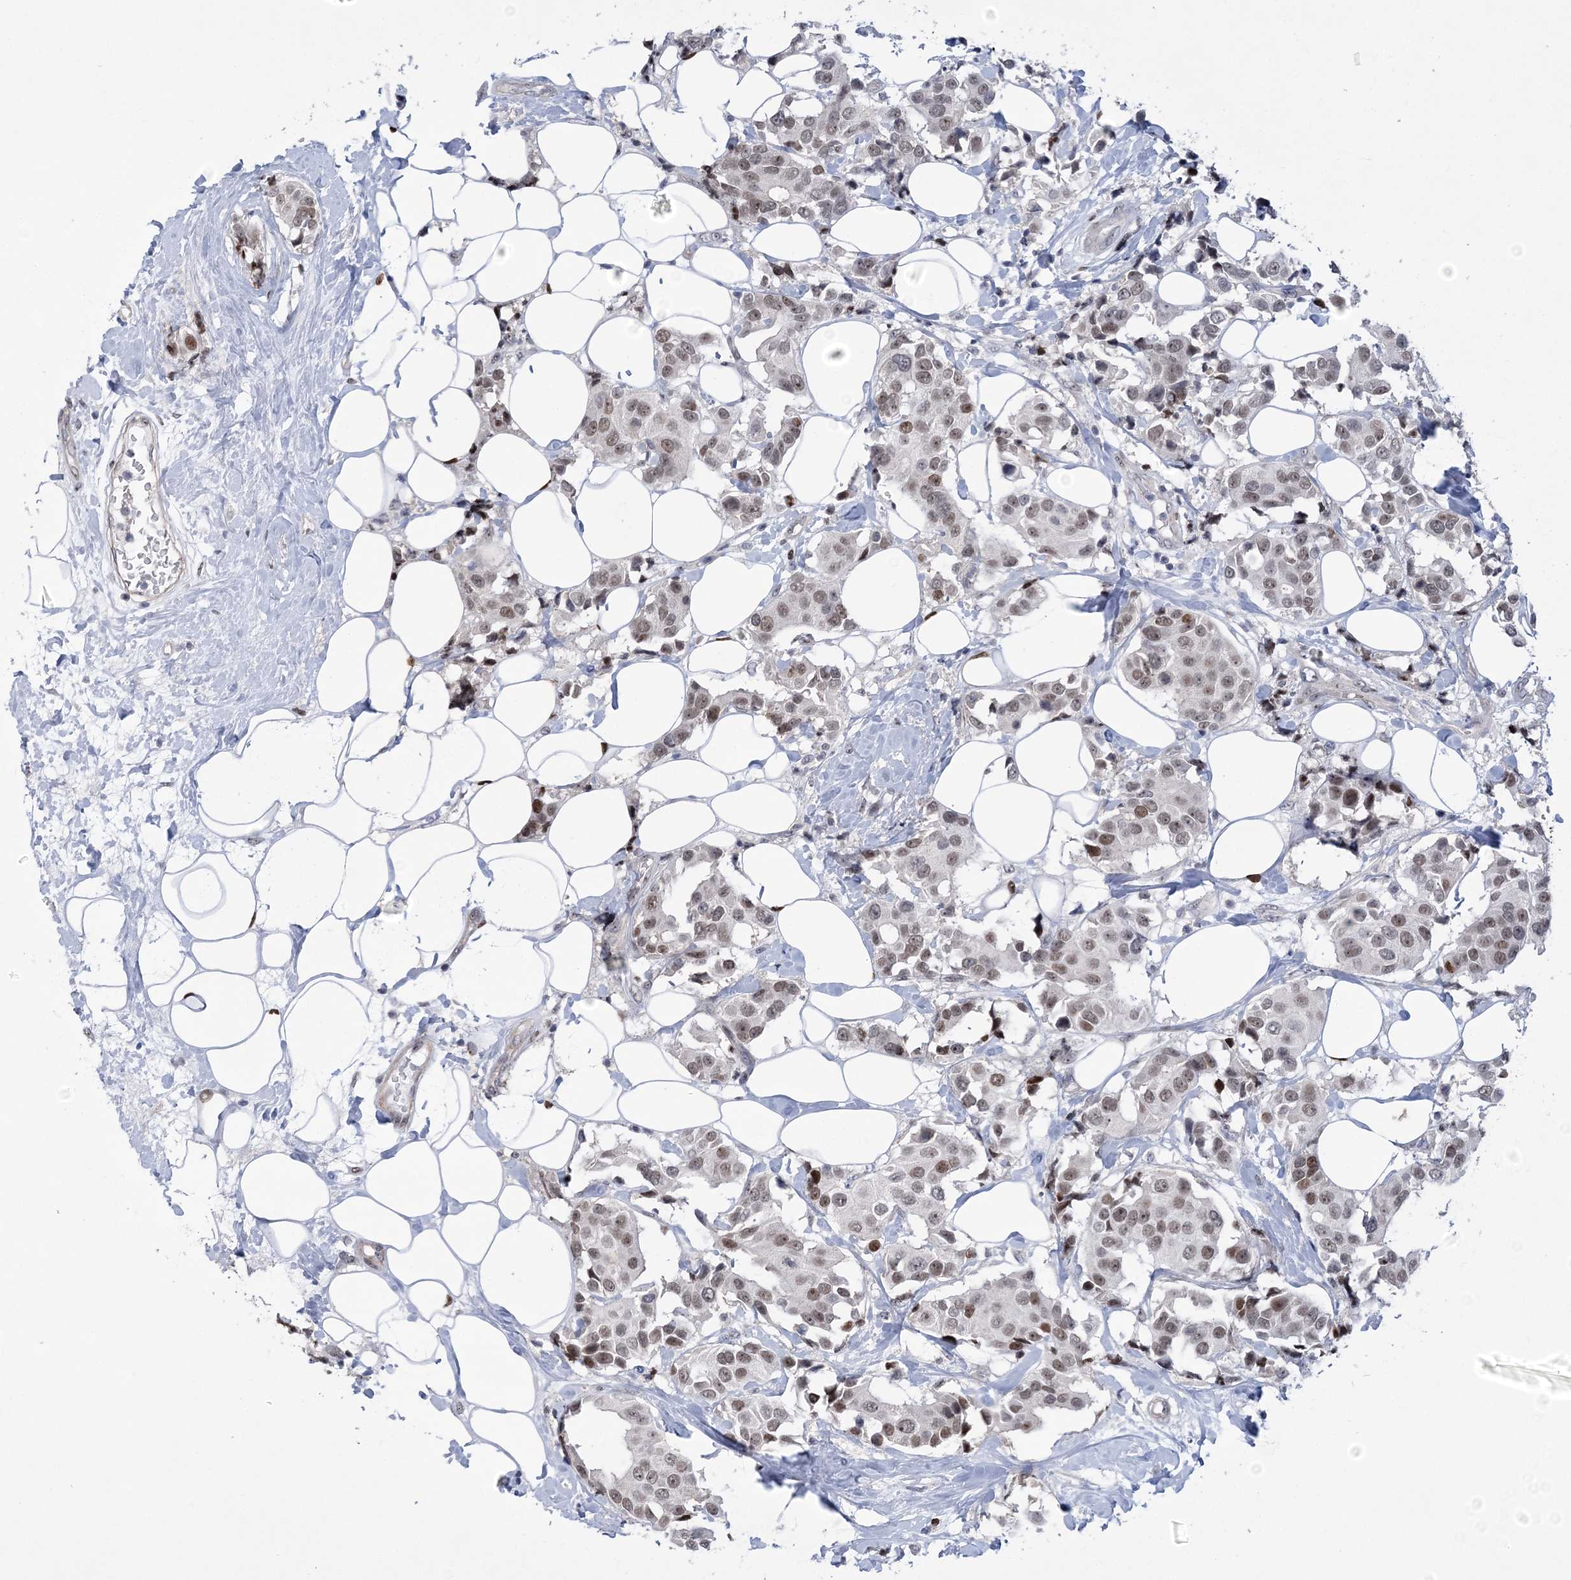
{"staining": {"intensity": "moderate", "quantity": ">75%", "location": "nuclear"}, "tissue": "breast cancer", "cell_type": "Tumor cells", "image_type": "cancer", "snomed": [{"axis": "morphology", "description": "Normal tissue, NOS"}, {"axis": "morphology", "description": "Duct carcinoma"}, {"axis": "topography", "description": "Breast"}], "caption": "Moderate nuclear staining is appreciated in about >75% of tumor cells in breast cancer (infiltrating ductal carcinoma).", "gene": "HOMEZ", "patient": {"sex": "female", "age": 39}}